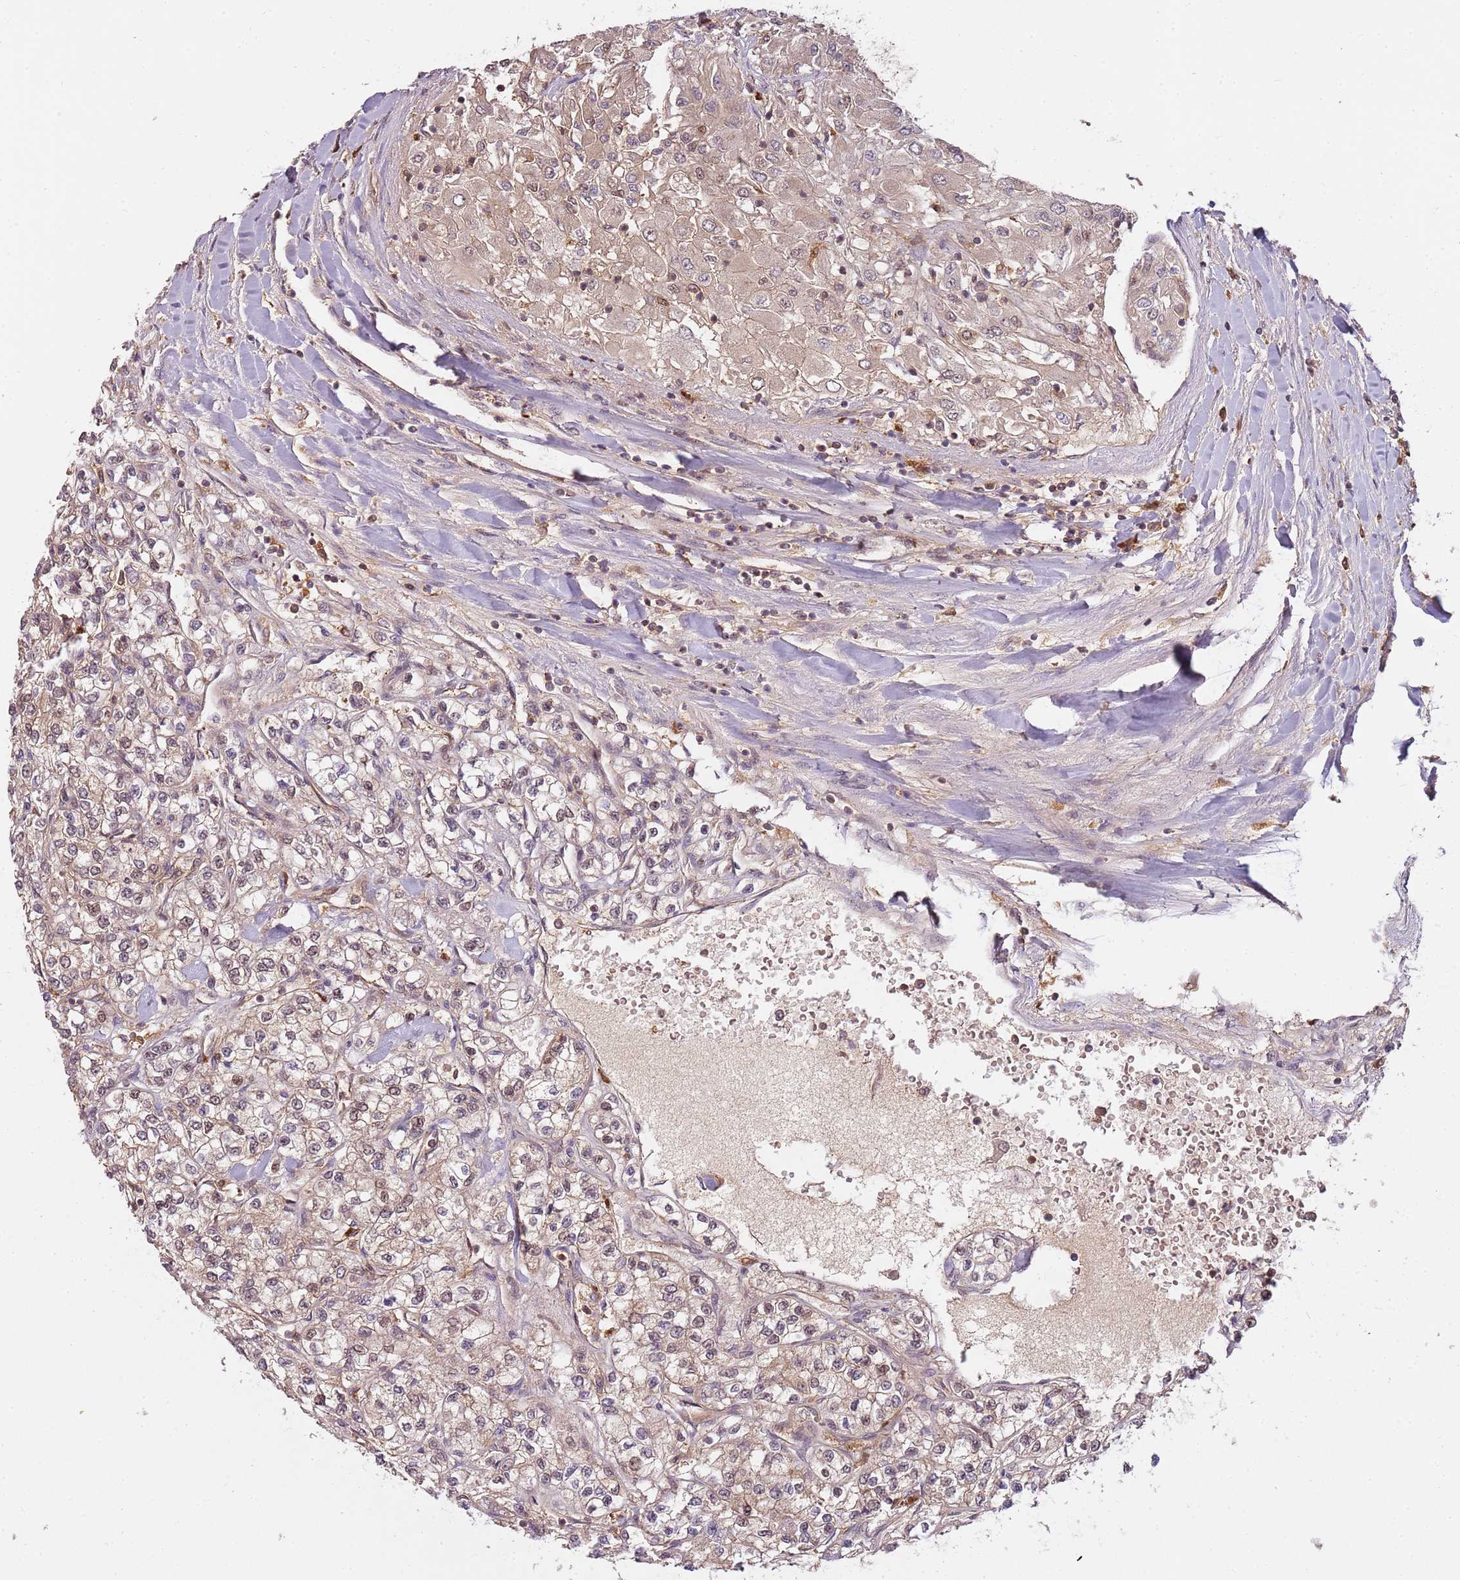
{"staining": {"intensity": "weak", "quantity": "25%-75%", "location": "cytoplasmic/membranous,nuclear"}, "tissue": "renal cancer", "cell_type": "Tumor cells", "image_type": "cancer", "snomed": [{"axis": "morphology", "description": "Adenocarcinoma, NOS"}, {"axis": "topography", "description": "Kidney"}], "caption": "A high-resolution micrograph shows immunohistochemistry (IHC) staining of renal cancer, which reveals weak cytoplasmic/membranous and nuclear staining in approximately 25%-75% of tumor cells. (DAB (3,3'-diaminobenzidine) IHC, brown staining for protein, blue staining for nuclei).", "gene": "GSTO2", "patient": {"sex": "male", "age": 80}}